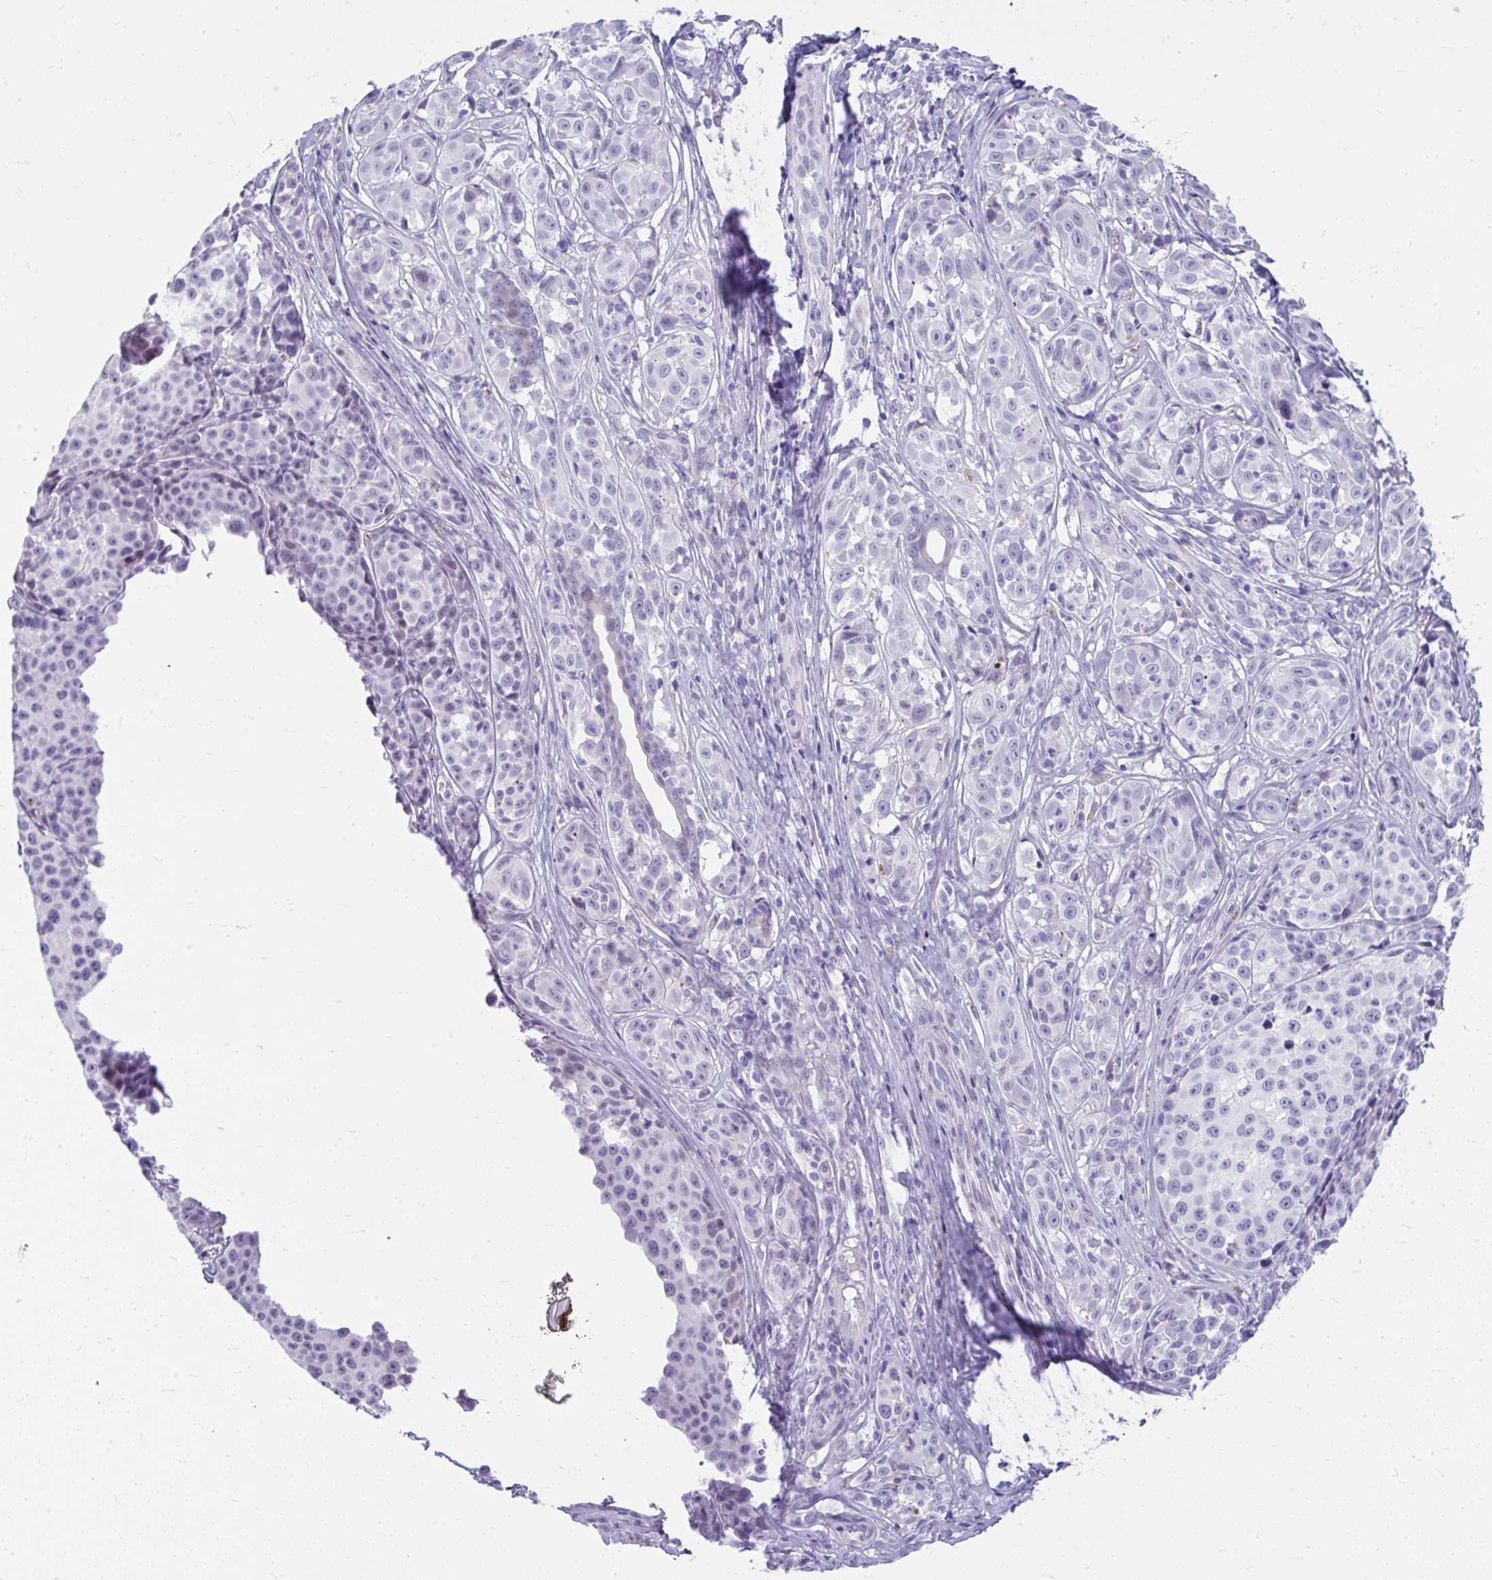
{"staining": {"intensity": "negative", "quantity": "none", "location": "none"}, "tissue": "melanoma", "cell_type": "Tumor cells", "image_type": "cancer", "snomed": [{"axis": "morphology", "description": "Malignant melanoma, NOS"}, {"axis": "topography", "description": "Skin"}], "caption": "IHC of melanoma reveals no positivity in tumor cells.", "gene": "ISL1", "patient": {"sex": "female", "age": 35}}